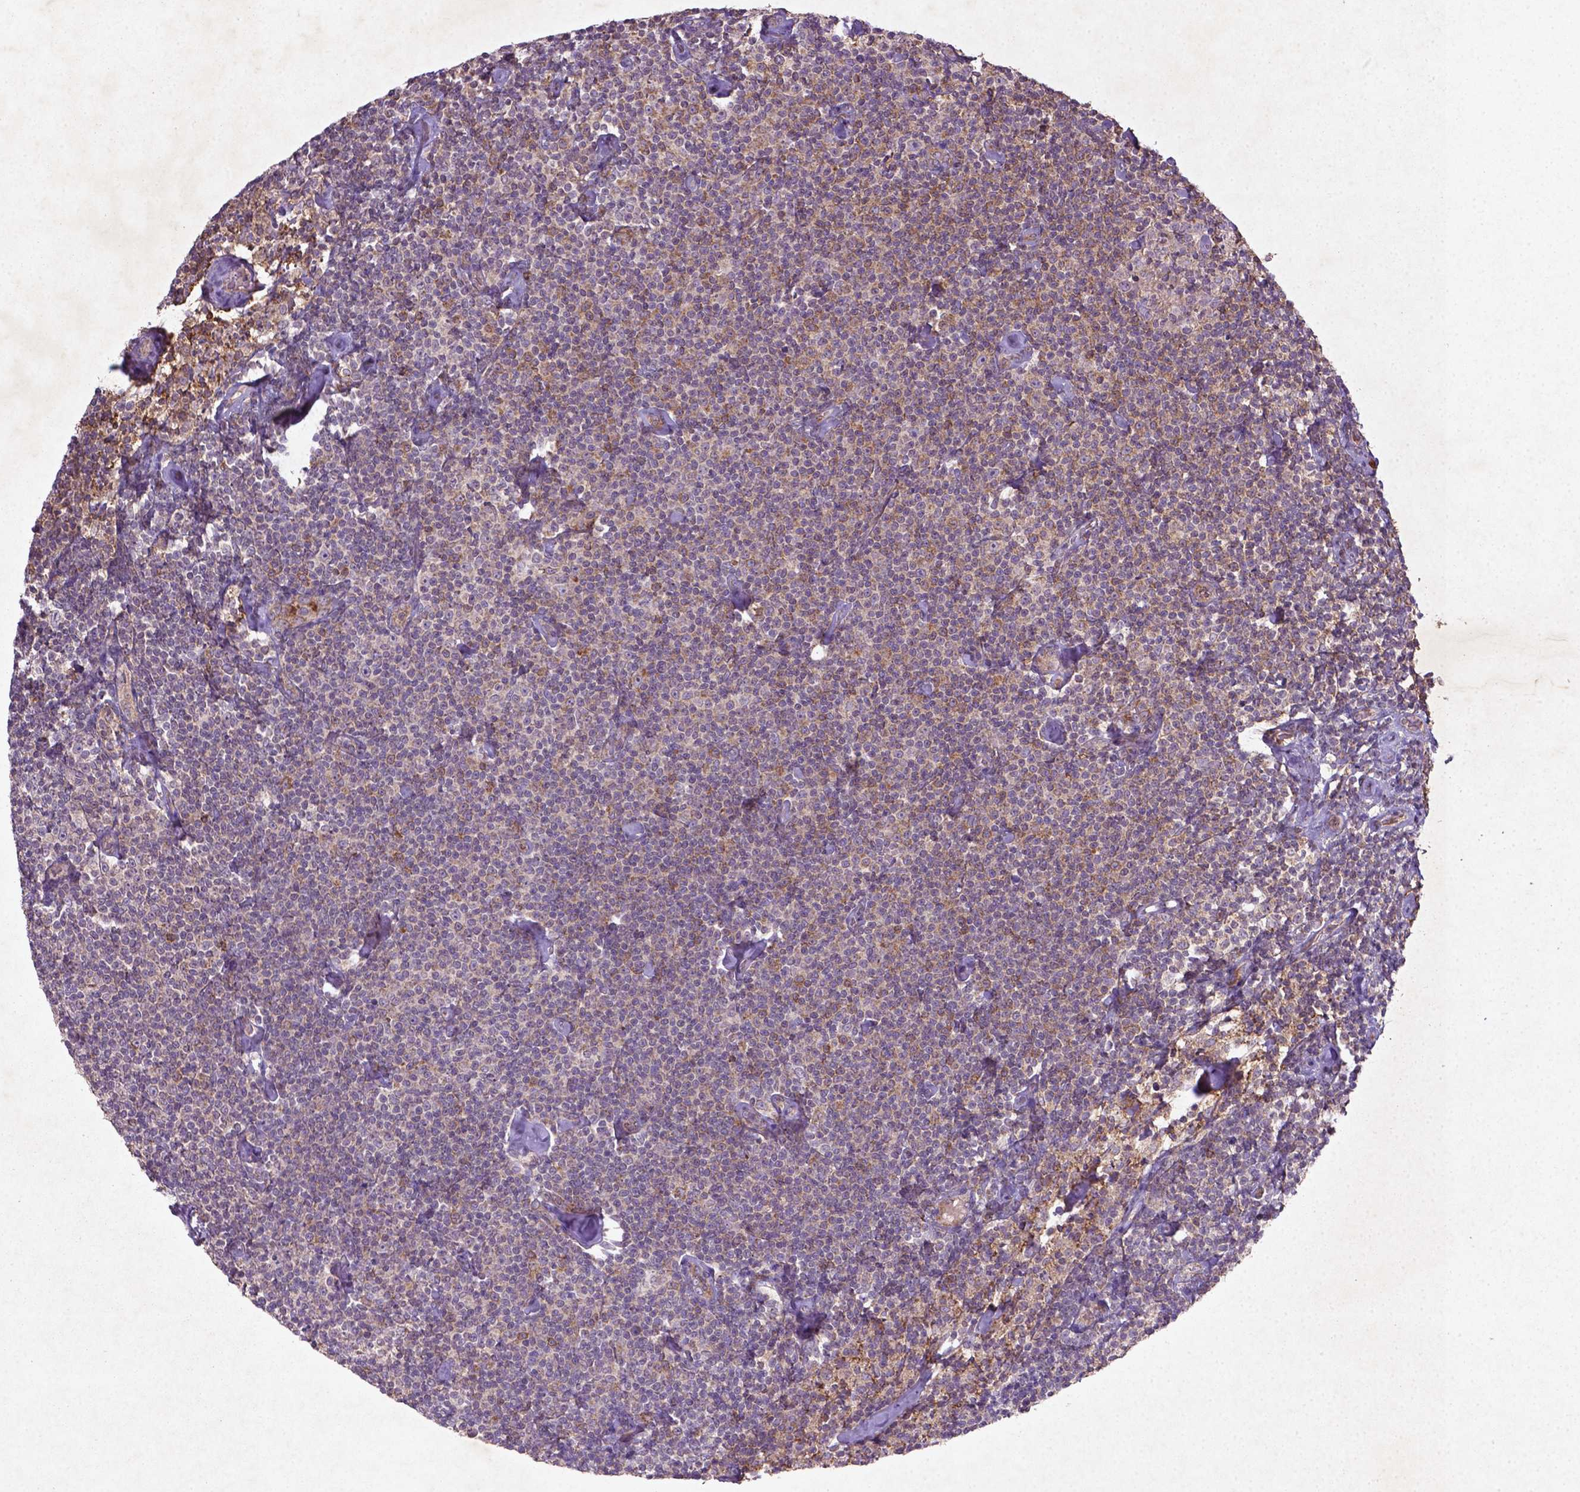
{"staining": {"intensity": "weak", "quantity": "25%-75%", "location": "cytoplasmic/membranous"}, "tissue": "lymphoma", "cell_type": "Tumor cells", "image_type": "cancer", "snomed": [{"axis": "morphology", "description": "Malignant lymphoma, non-Hodgkin's type, Low grade"}, {"axis": "topography", "description": "Lymph node"}], "caption": "The micrograph exhibits immunohistochemical staining of low-grade malignant lymphoma, non-Hodgkin's type. There is weak cytoplasmic/membranous expression is appreciated in about 25%-75% of tumor cells. Ihc stains the protein of interest in brown and the nuclei are stained blue.", "gene": "MTOR", "patient": {"sex": "male", "age": 81}}